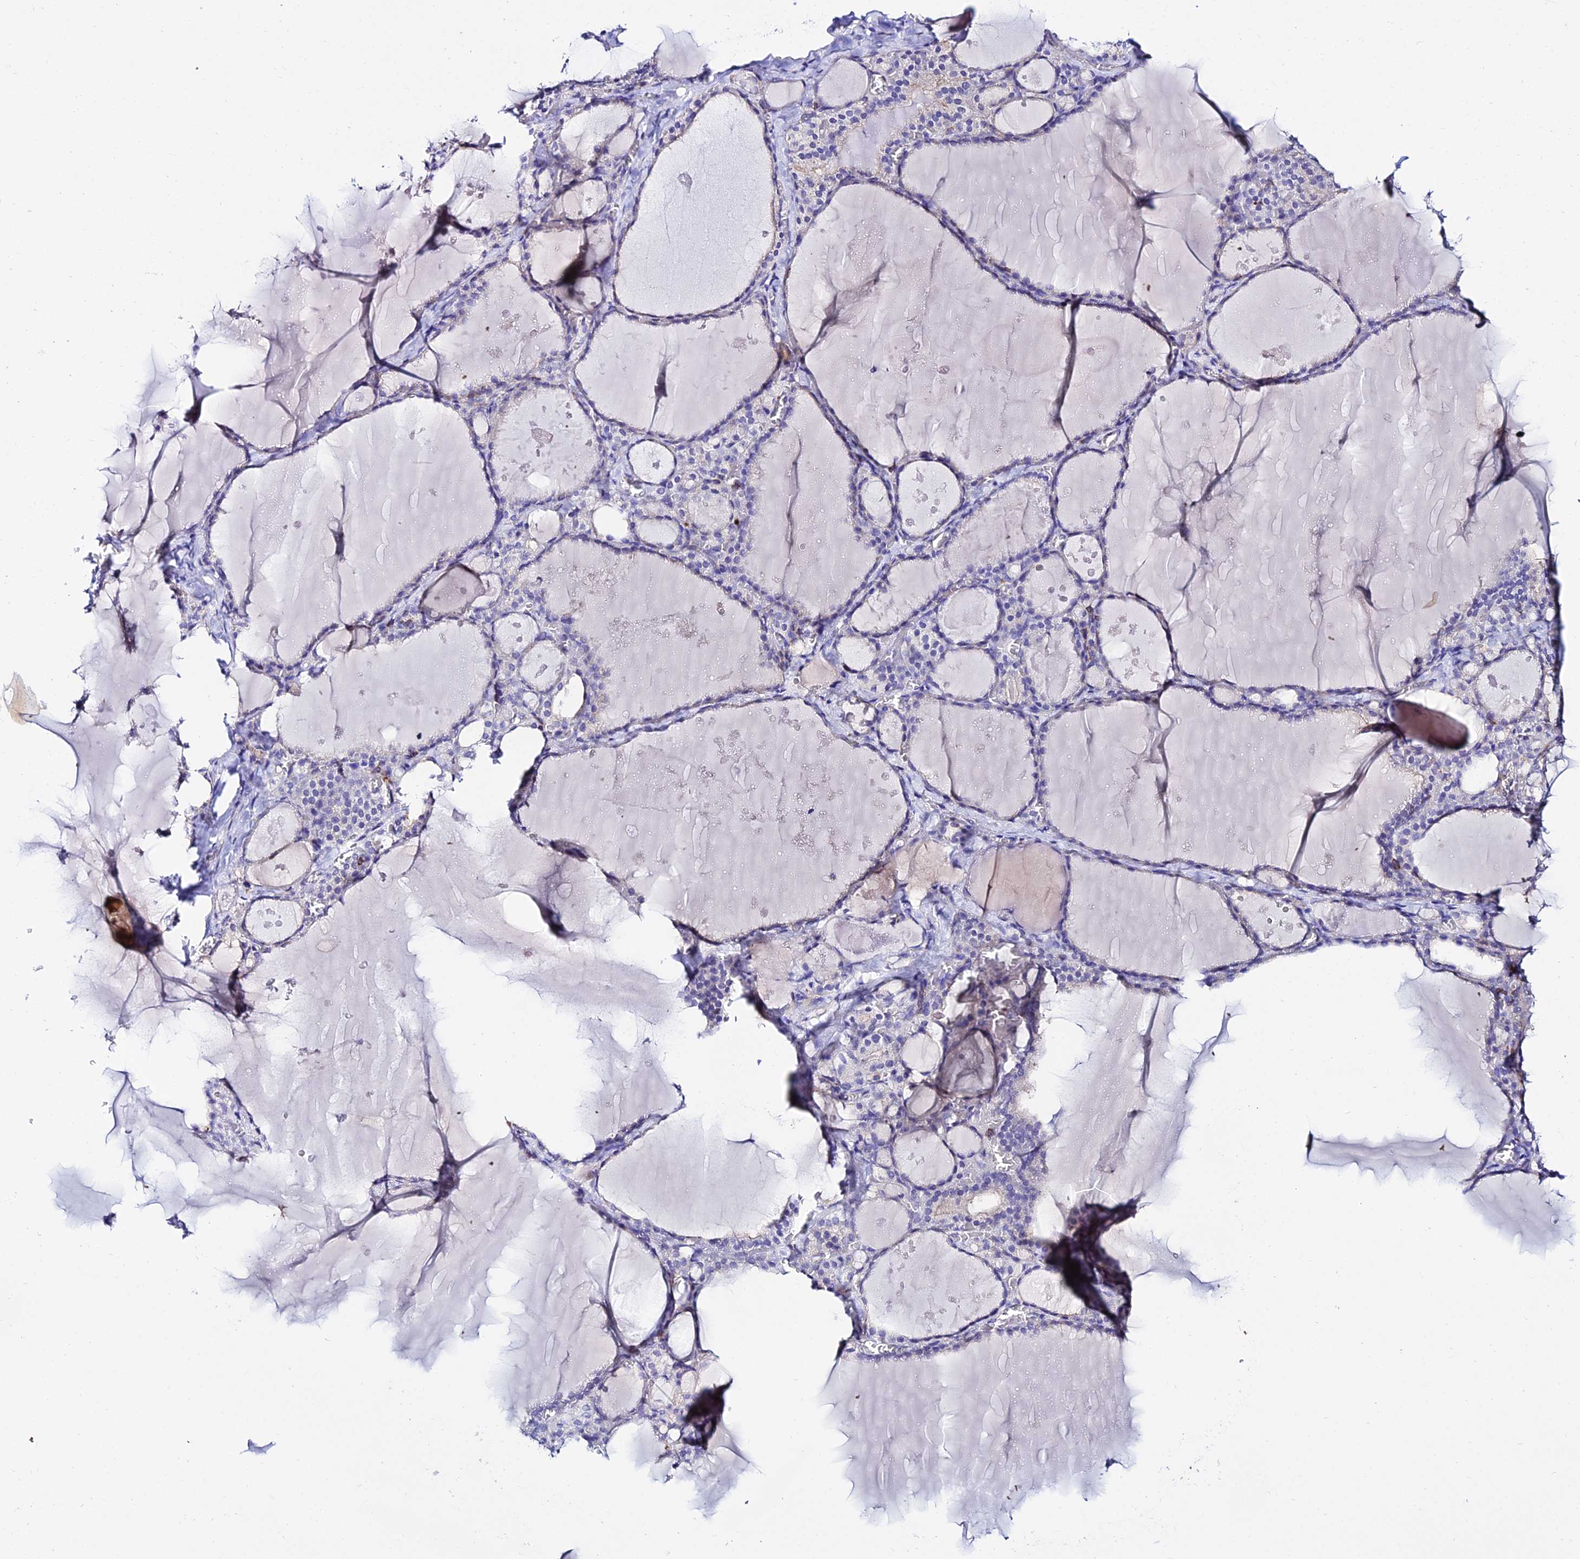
{"staining": {"intensity": "negative", "quantity": "none", "location": "none"}, "tissue": "thyroid gland", "cell_type": "Glandular cells", "image_type": "normal", "snomed": [{"axis": "morphology", "description": "Normal tissue, NOS"}, {"axis": "topography", "description": "Thyroid gland"}], "caption": "Glandular cells show no significant positivity in unremarkable thyroid gland. (DAB (3,3'-diaminobenzidine) immunohistochemistry (IHC), high magnification).", "gene": "S100A16", "patient": {"sex": "male", "age": 56}}